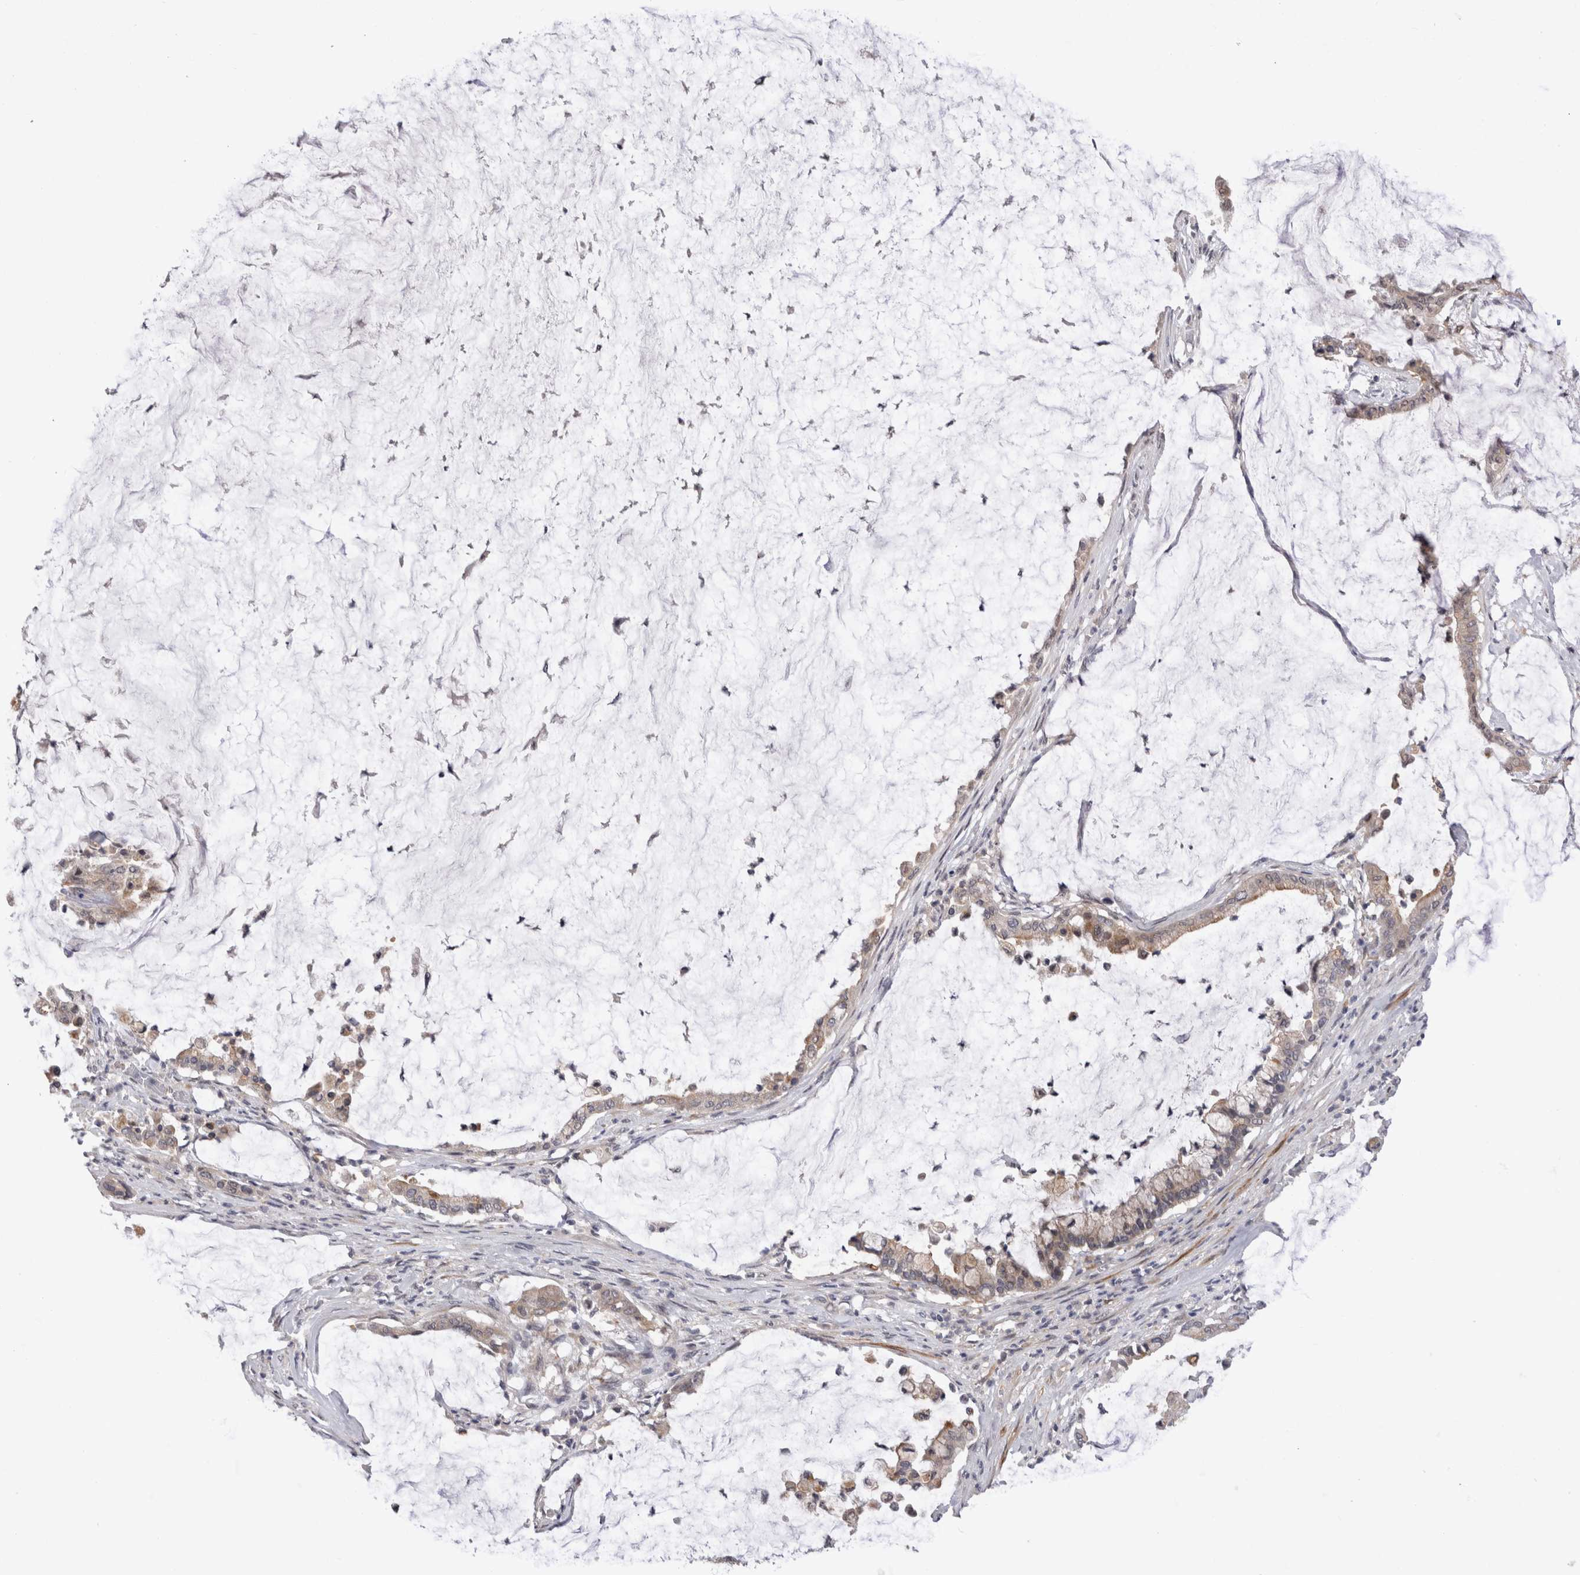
{"staining": {"intensity": "weak", "quantity": ">75%", "location": "cytoplasmic/membranous"}, "tissue": "pancreatic cancer", "cell_type": "Tumor cells", "image_type": "cancer", "snomed": [{"axis": "morphology", "description": "Adenocarcinoma, NOS"}, {"axis": "topography", "description": "Pancreas"}], "caption": "Immunohistochemical staining of human pancreatic adenocarcinoma reveals low levels of weak cytoplasmic/membranous positivity in approximately >75% of tumor cells. (DAB IHC with brightfield microscopy, high magnification).", "gene": "CRYBG1", "patient": {"sex": "male", "age": 41}}